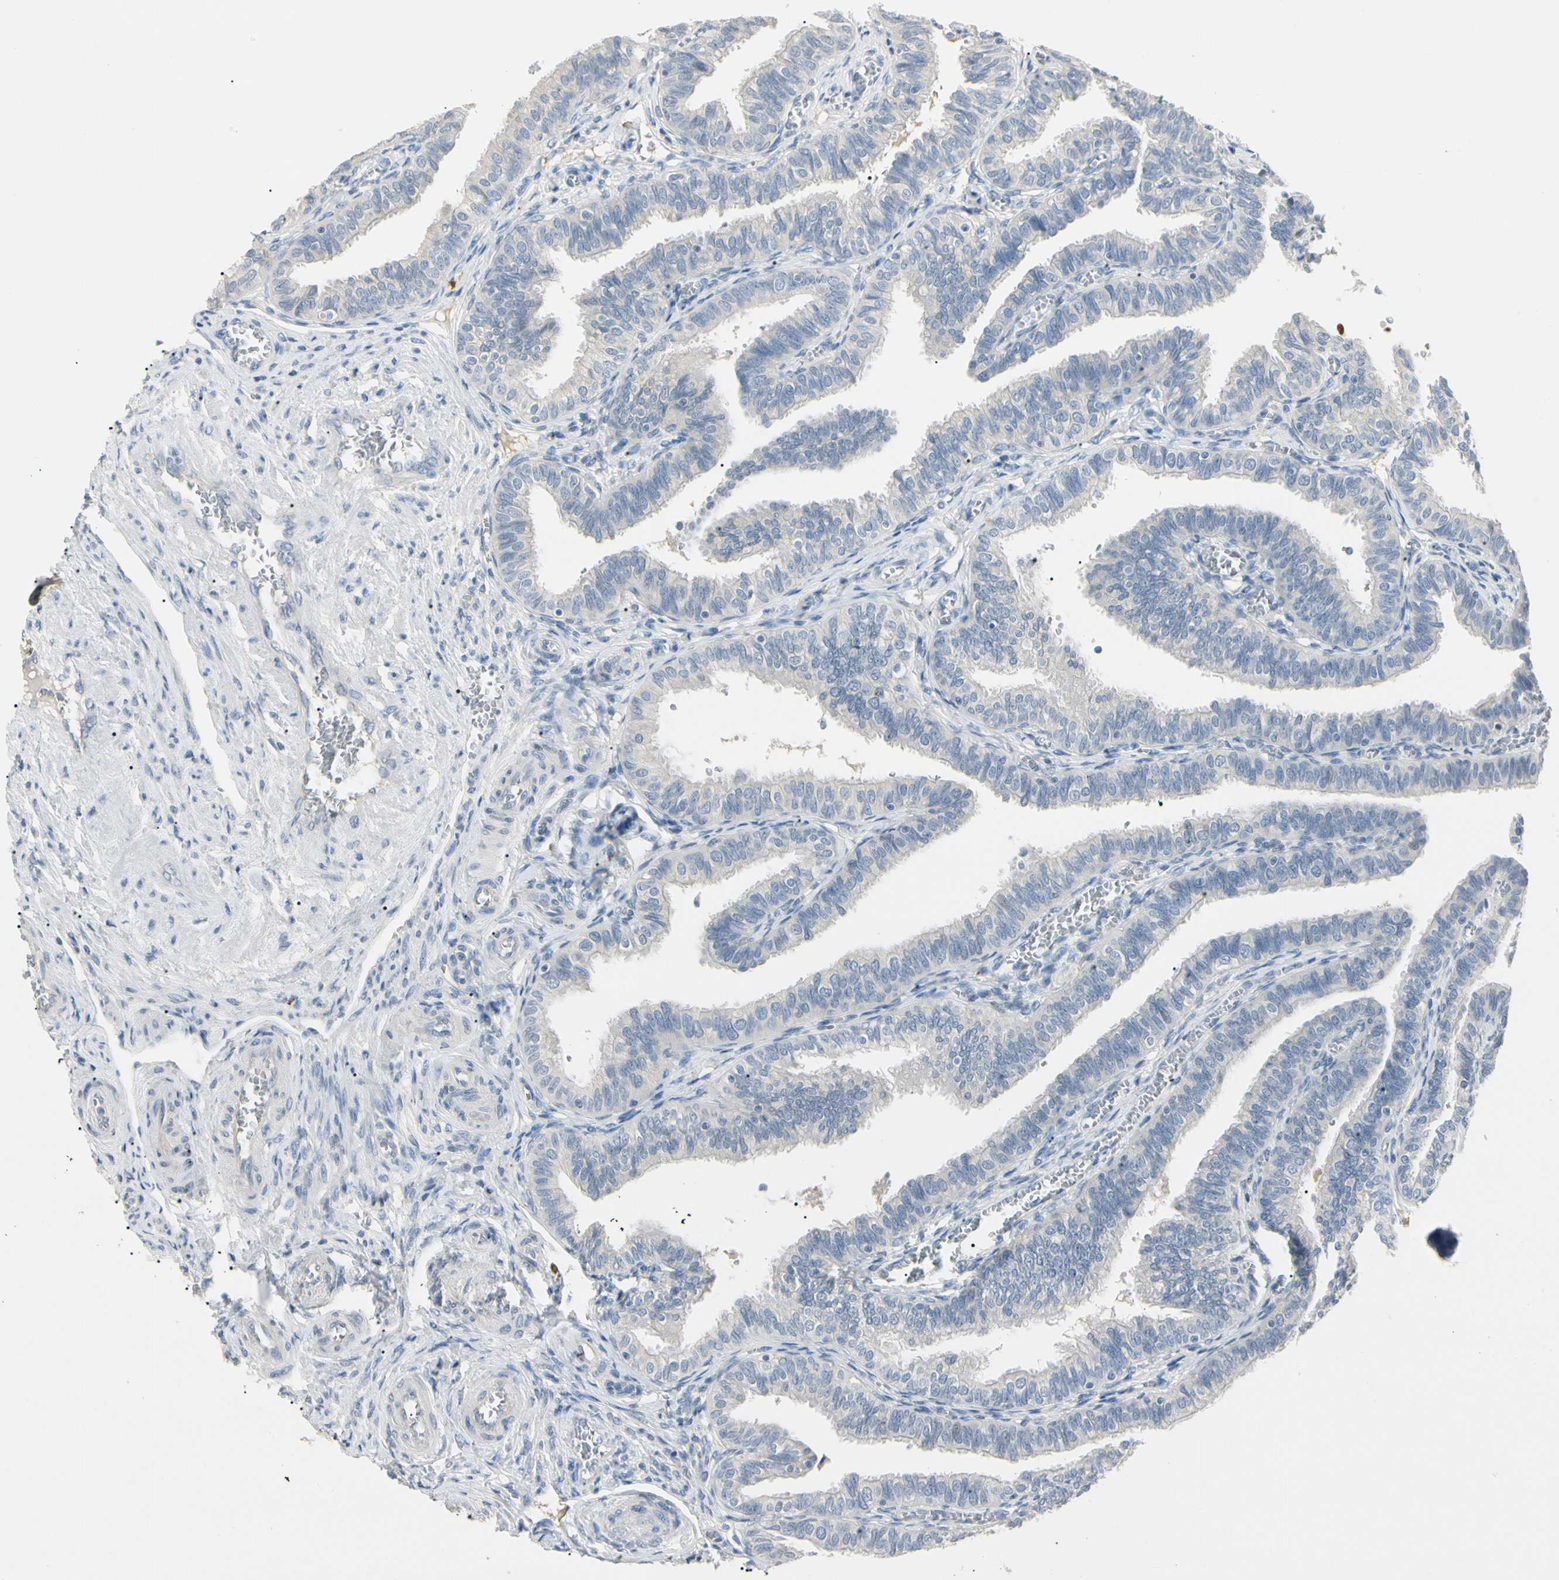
{"staining": {"intensity": "strong", "quantity": "<25%", "location": "cytoplasmic/membranous"}, "tissue": "fallopian tube", "cell_type": "Glandular cells", "image_type": "normal", "snomed": [{"axis": "morphology", "description": "Normal tissue, NOS"}, {"axis": "topography", "description": "Fallopian tube"}], "caption": "A photomicrograph of fallopian tube stained for a protein exhibits strong cytoplasmic/membranous brown staining in glandular cells.", "gene": "PRSS21", "patient": {"sex": "female", "age": 46}}